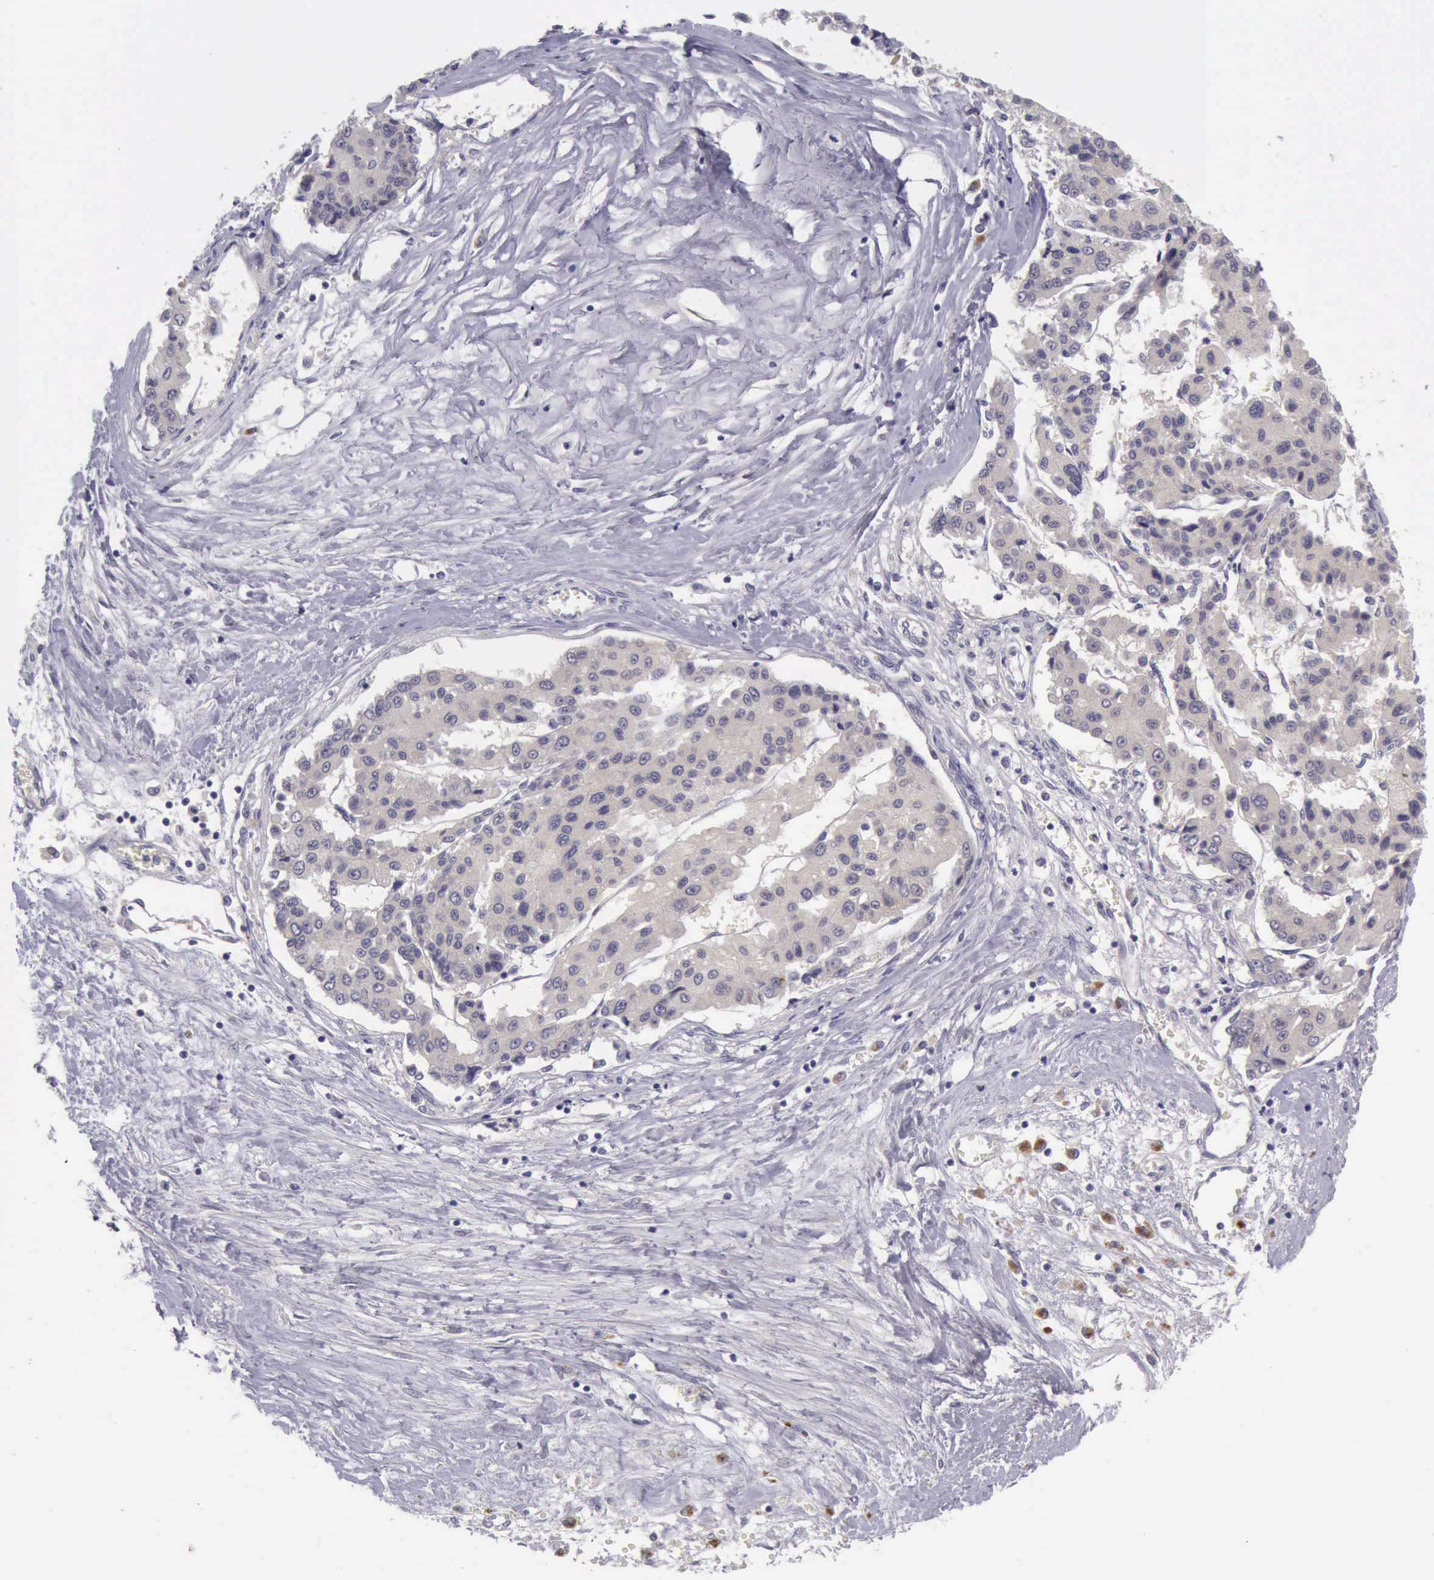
{"staining": {"intensity": "weak", "quantity": ">75%", "location": "cytoplasmic/membranous"}, "tissue": "liver cancer", "cell_type": "Tumor cells", "image_type": "cancer", "snomed": [{"axis": "morphology", "description": "Carcinoma, Hepatocellular, NOS"}, {"axis": "topography", "description": "Liver"}], "caption": "This histopathology image reveals liver cancer stained with IHC to label a protein in brown. The cytoplasmic/membranous of tumor cells show weak positivity for the protein. Nuclei are counter-stained blue.", "gene": "ARNT2", "patient": {"sex": "male", "age": 64}}